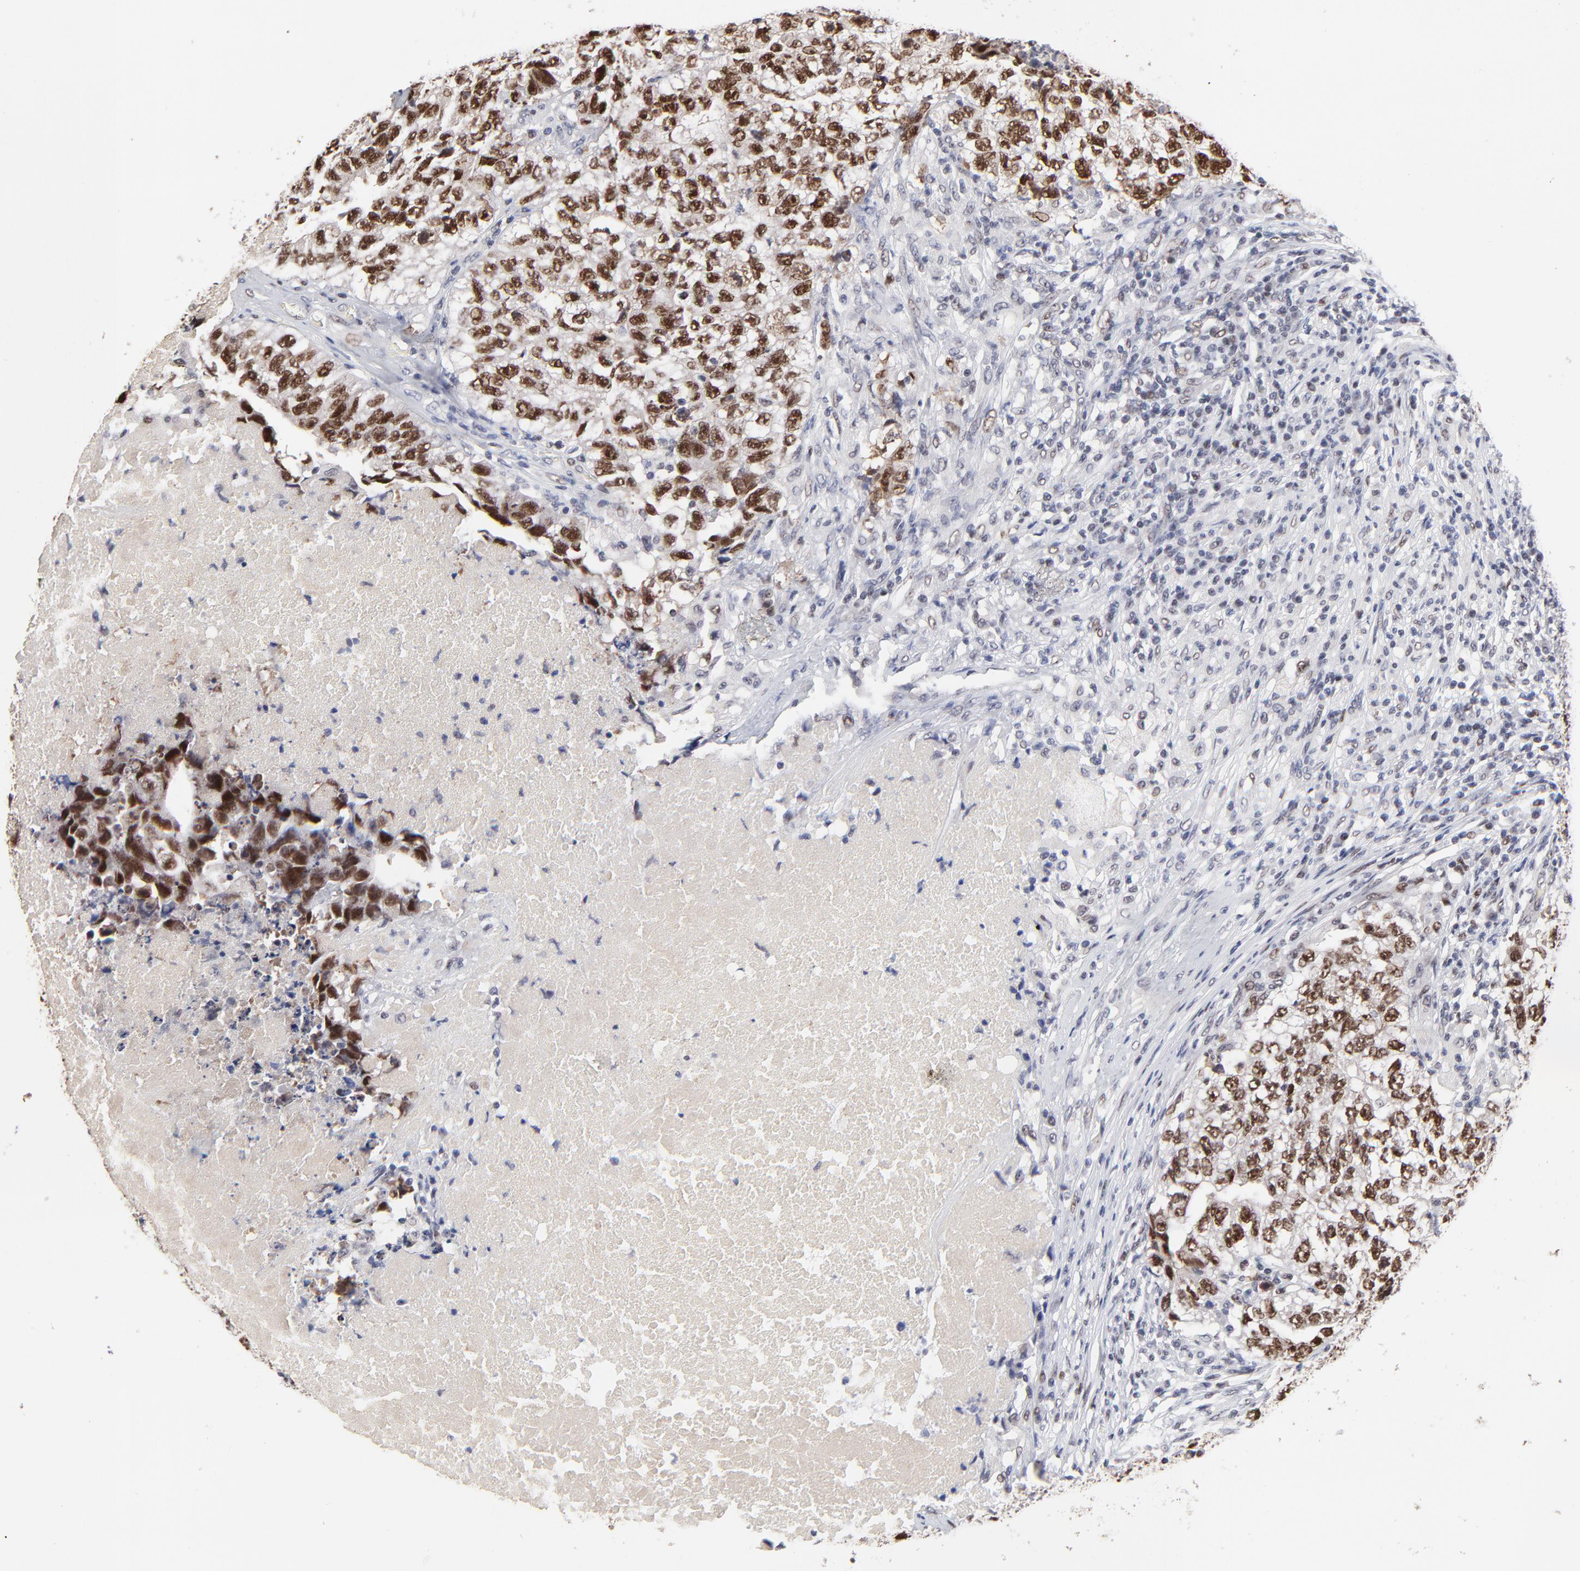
{"staining": {"intensity": "moderate", "quantity": ">75%", "location": "nuclear"}, "tissue": "testis cancer", "cell_type": "Tumor cells", "image_type": "cancer", "snomed": [{"axis": "morphology", "description": "Carcinoma, Embryonal, NOS"}, {"axis": "topography", "description": "Testis"}], "caption": "Human testis cancer (embryonal carcinoma) stained for a protein (brown) demonstrates moderate nuclear positive positivity in about >75% of tumor cells.", "gene": "OGFOD1", "patient": {"sex": "male", "age": 21}}